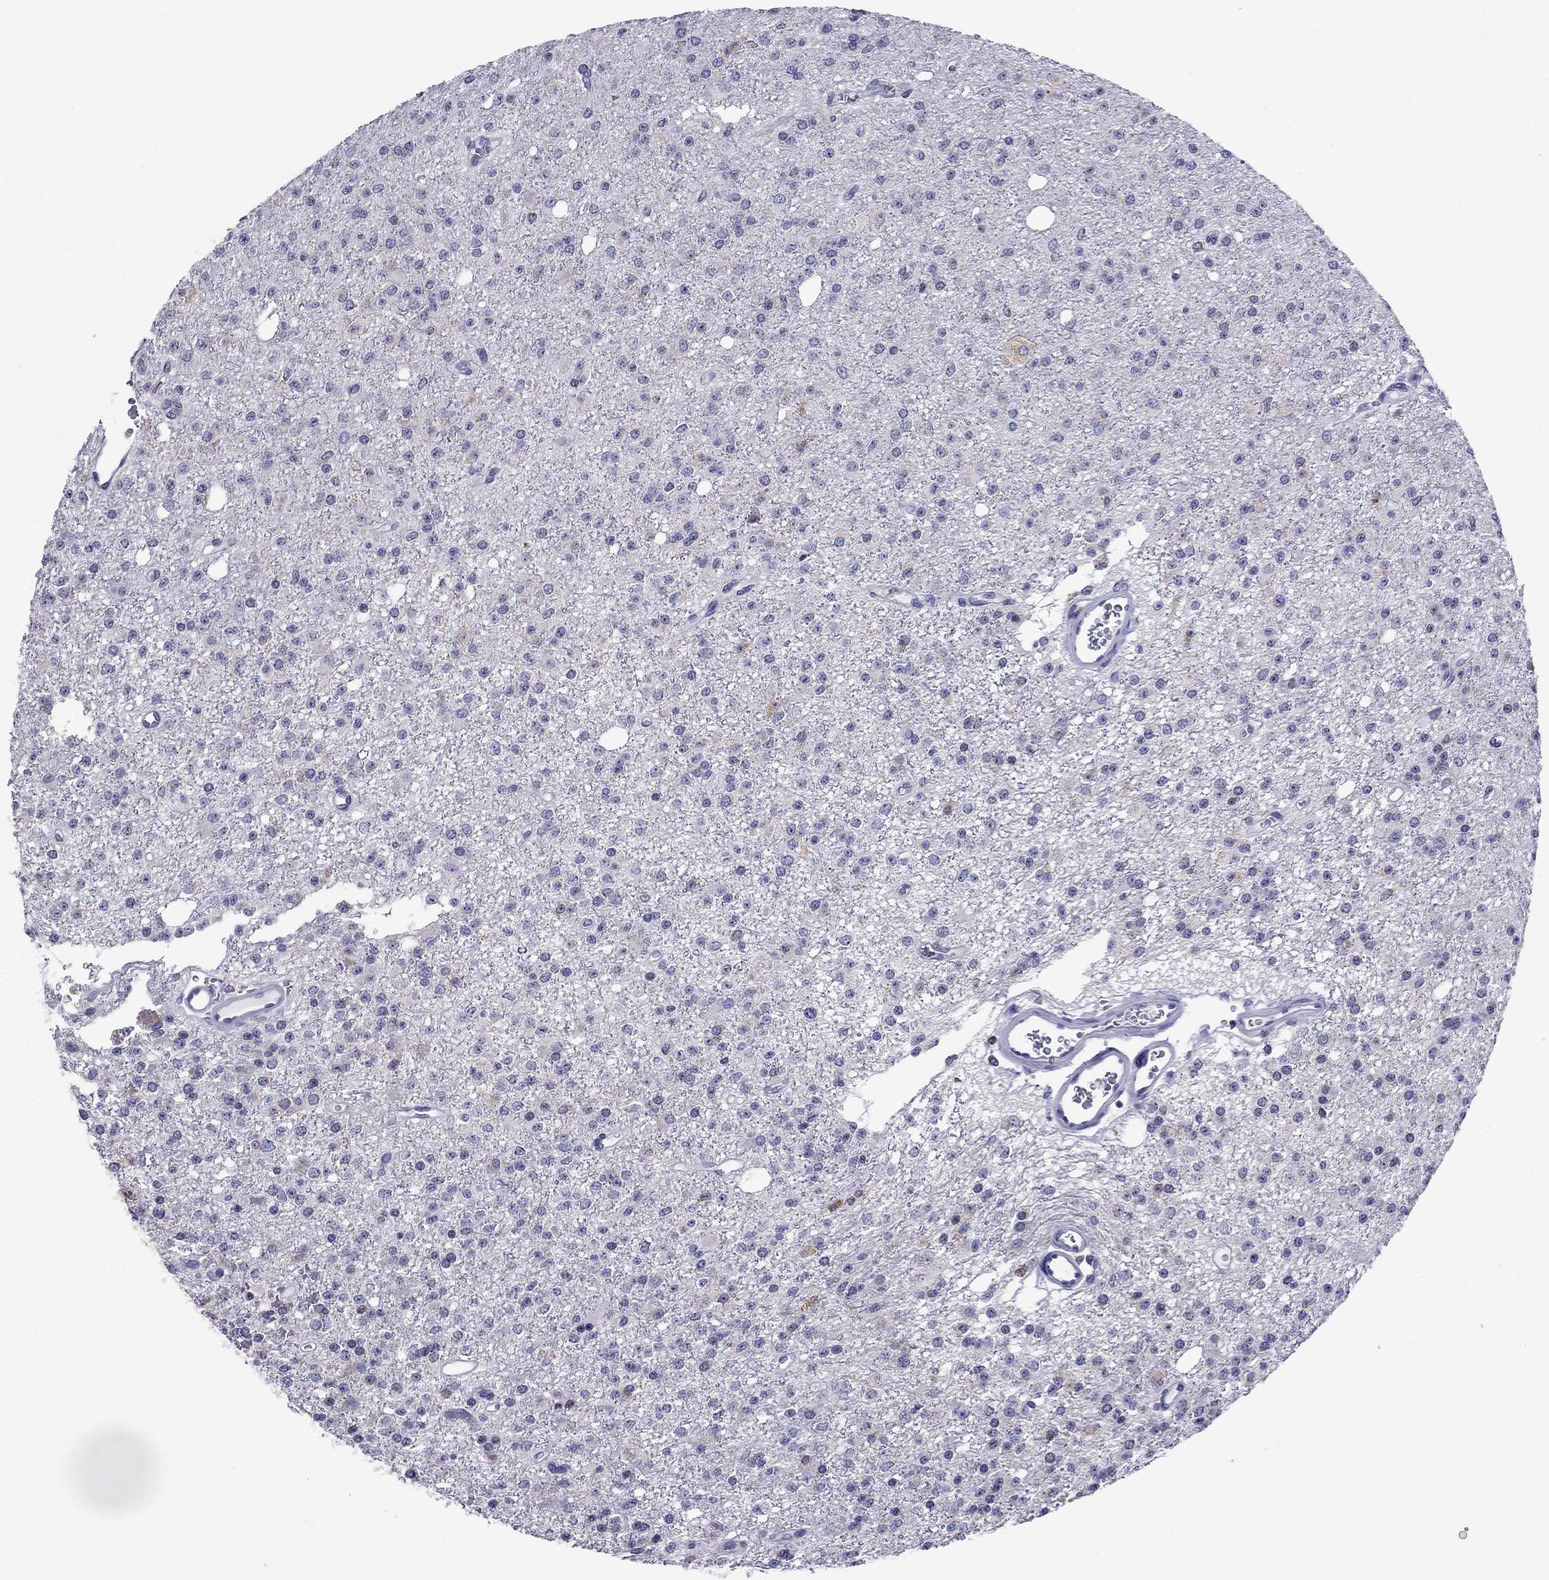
{"staining": {"intensity": "negative", "quantity": "none", "location": "none"}, "tissue": "glioma", "cell_type": "Tumor cells", "image_type": "cancer", "snomed": [{"axis": "morphology", "description": "Glioma, malignant, Low grade"}, {"axis": "topography", "description": "Brain"}], "caption": "An immunohistochemistry image of malignant glioma (low-grade) is shown. There is no staining in tumor cells of malignant glioma (low-grade).", "gene": "SCG2", "patient": {"sex": "female", "age": 45}}